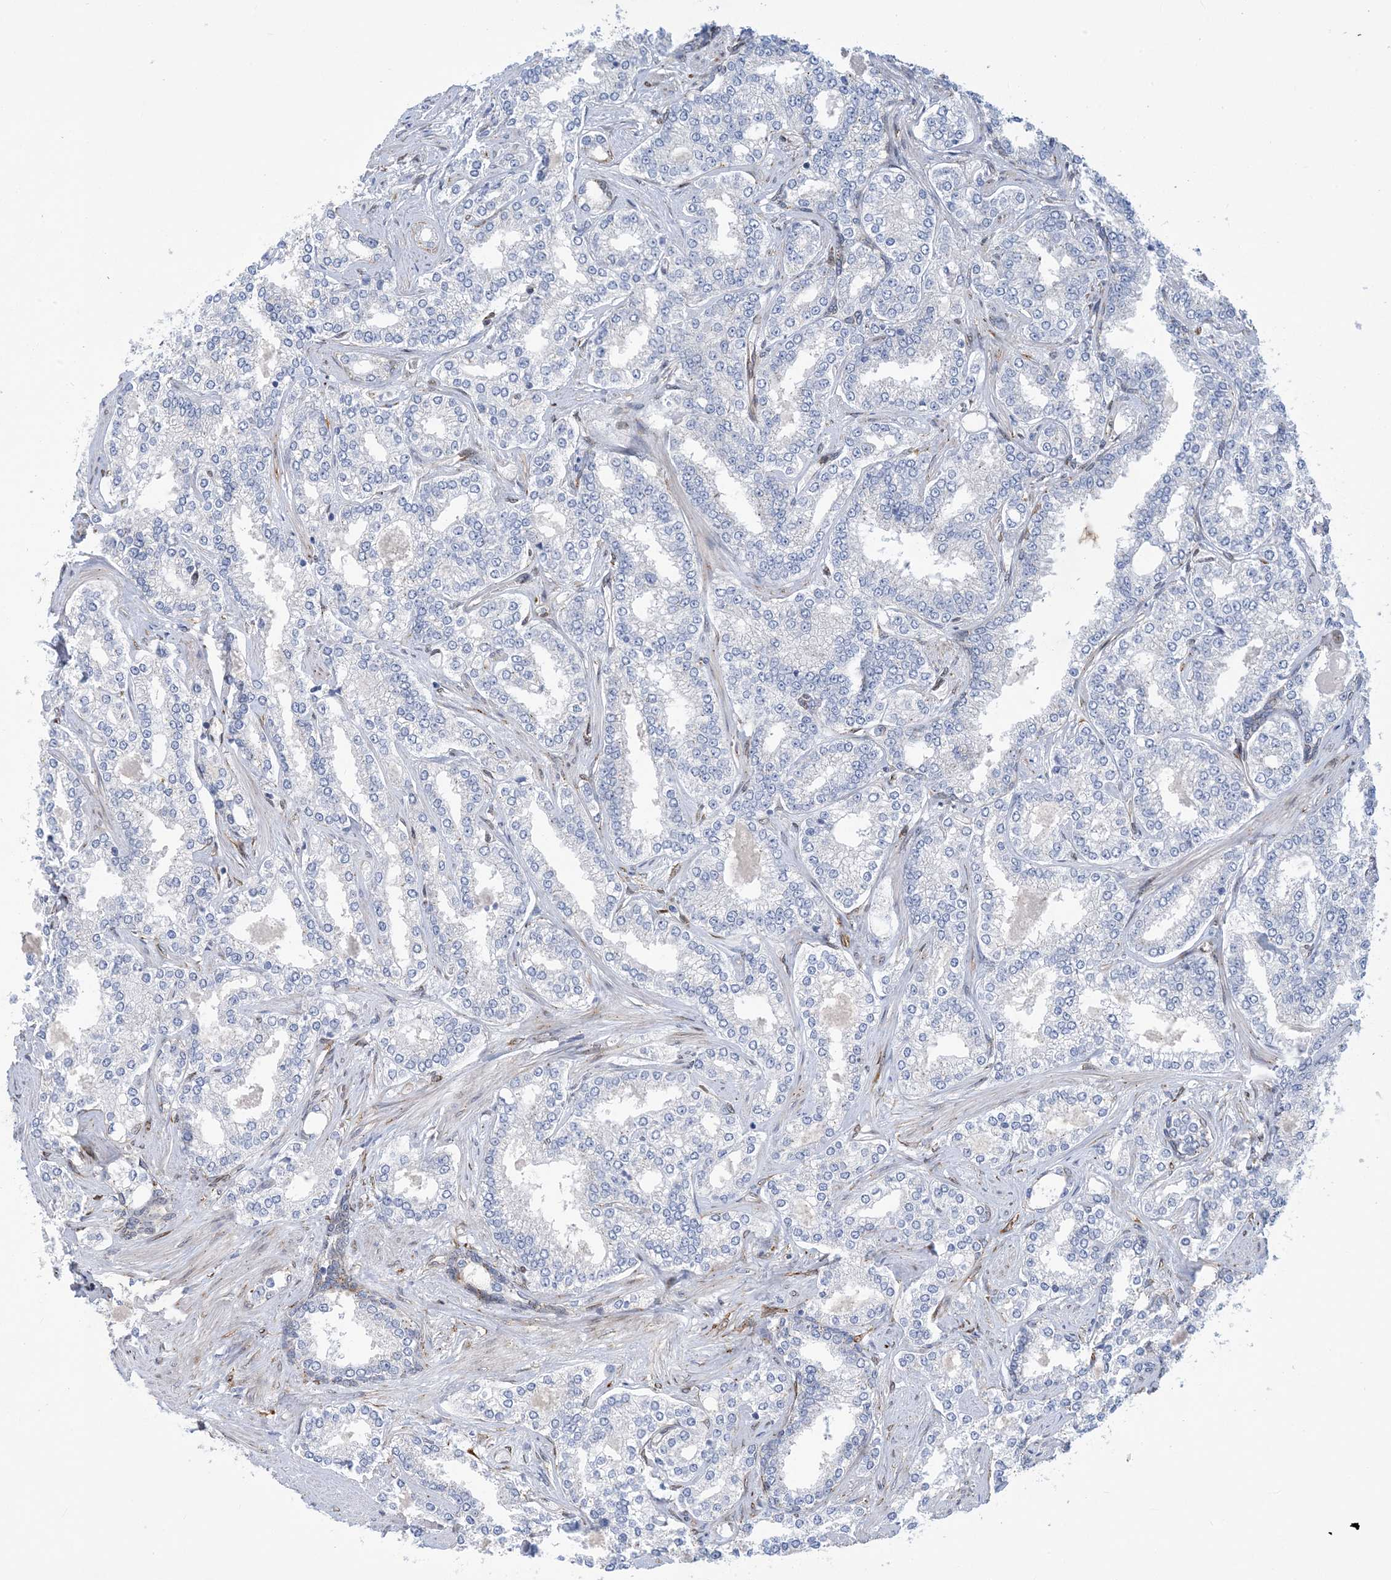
{"staining": {"intensity": "negative", "quantity": "none", "location": "none"}, "tissue": "prostate cancer", "cell_type": "Tumor cells", "image_type": "cancer", "snomed": [{"axis": "morphology", "description": "Normal tissue, NOS"}, {"axis": "morphology", "description": "Adenocarcinoma, High grade"}, {"axis": "topography", "description": "Prostate"}], "caption": "DAB immunohistochemical staining of prostate adenocarcinoma (high-grade) reveals no significant expression in tumor cells. Brightfield microscopy of IHC stained with DAB (brown) and hematoxylin (blue), captured at high magnification.", "gene": "RBMS3", "patient": {"sex": "male", "age": 83}}